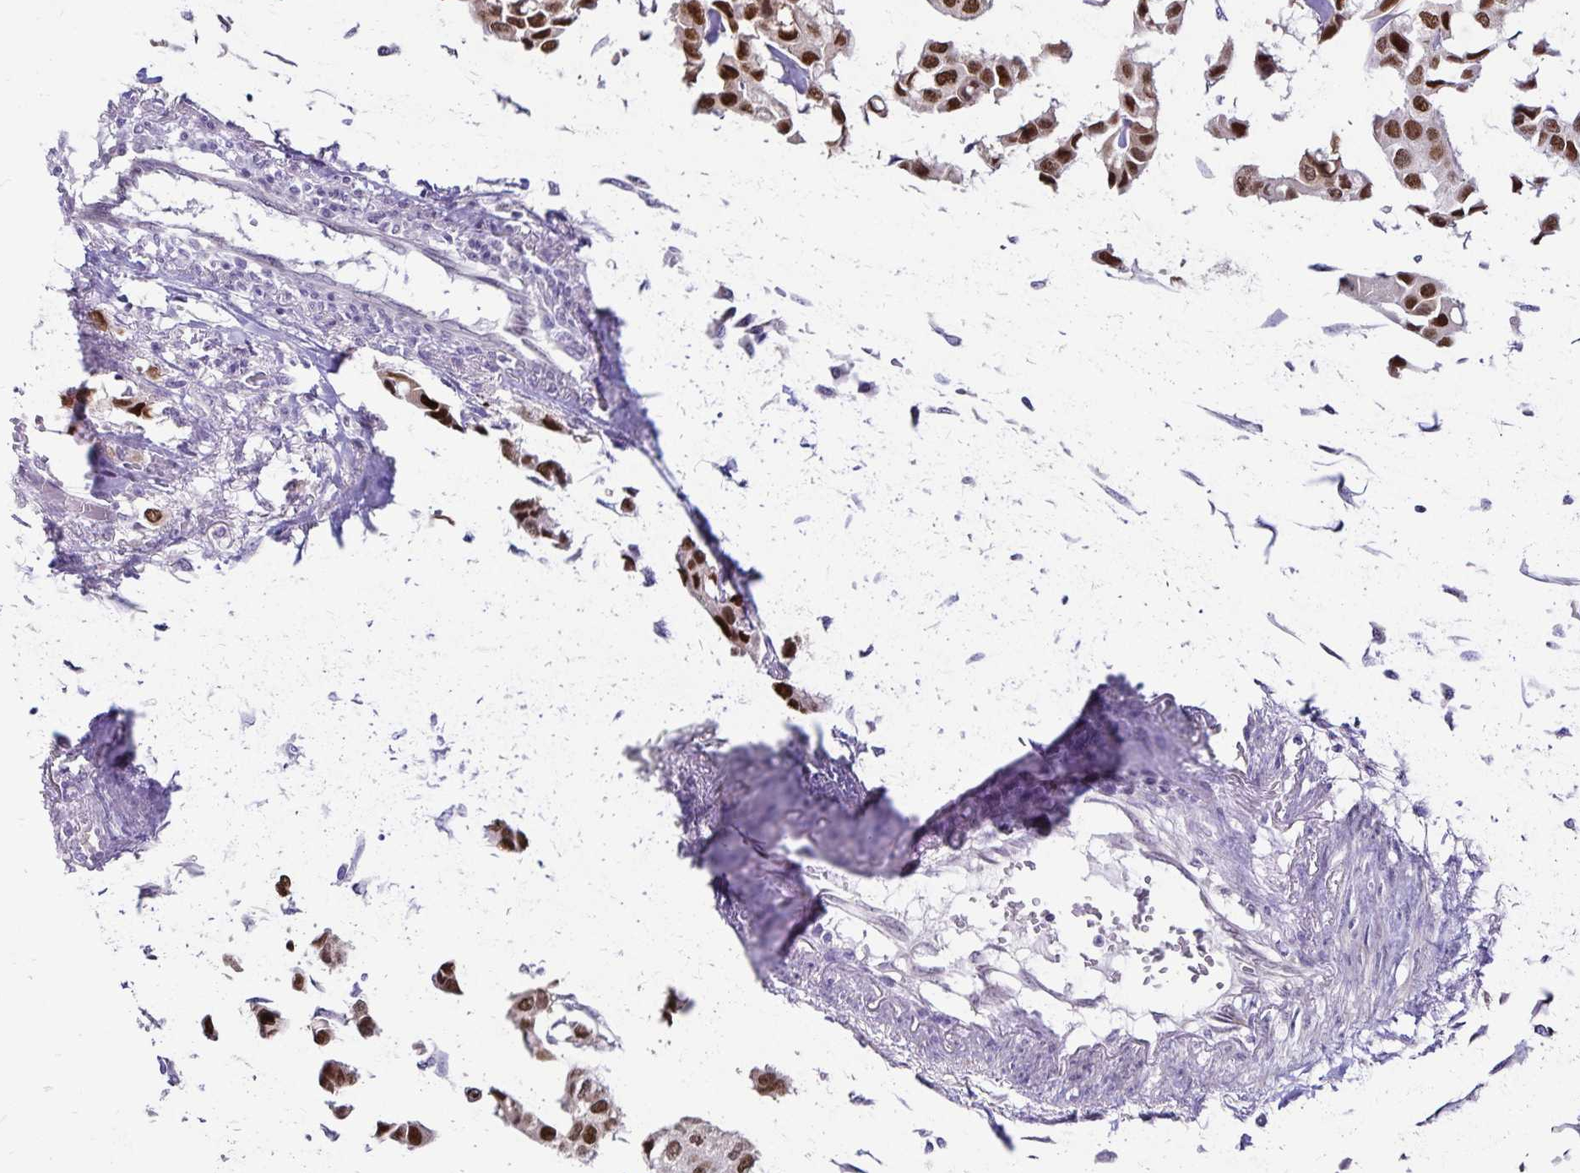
{"staining": {"intensity": "strong", "quantity": ">75%", "location": "nuclear"}, "tissue": "breast cancer", "cell_type": "Tumor cells", "image_type": "cancer", "snomed": [{"axis": "morphology", "description": "Duct carcinoma"}, {"axis": "topography", "description": "Breast"}], "caption": "Breast cancer (invasive ductal carcinoma) stained with a protein marker demonstrates strong staining in tumor cells.", "gene": "POLB", "patient": {"sex": "female", "age": 80}}